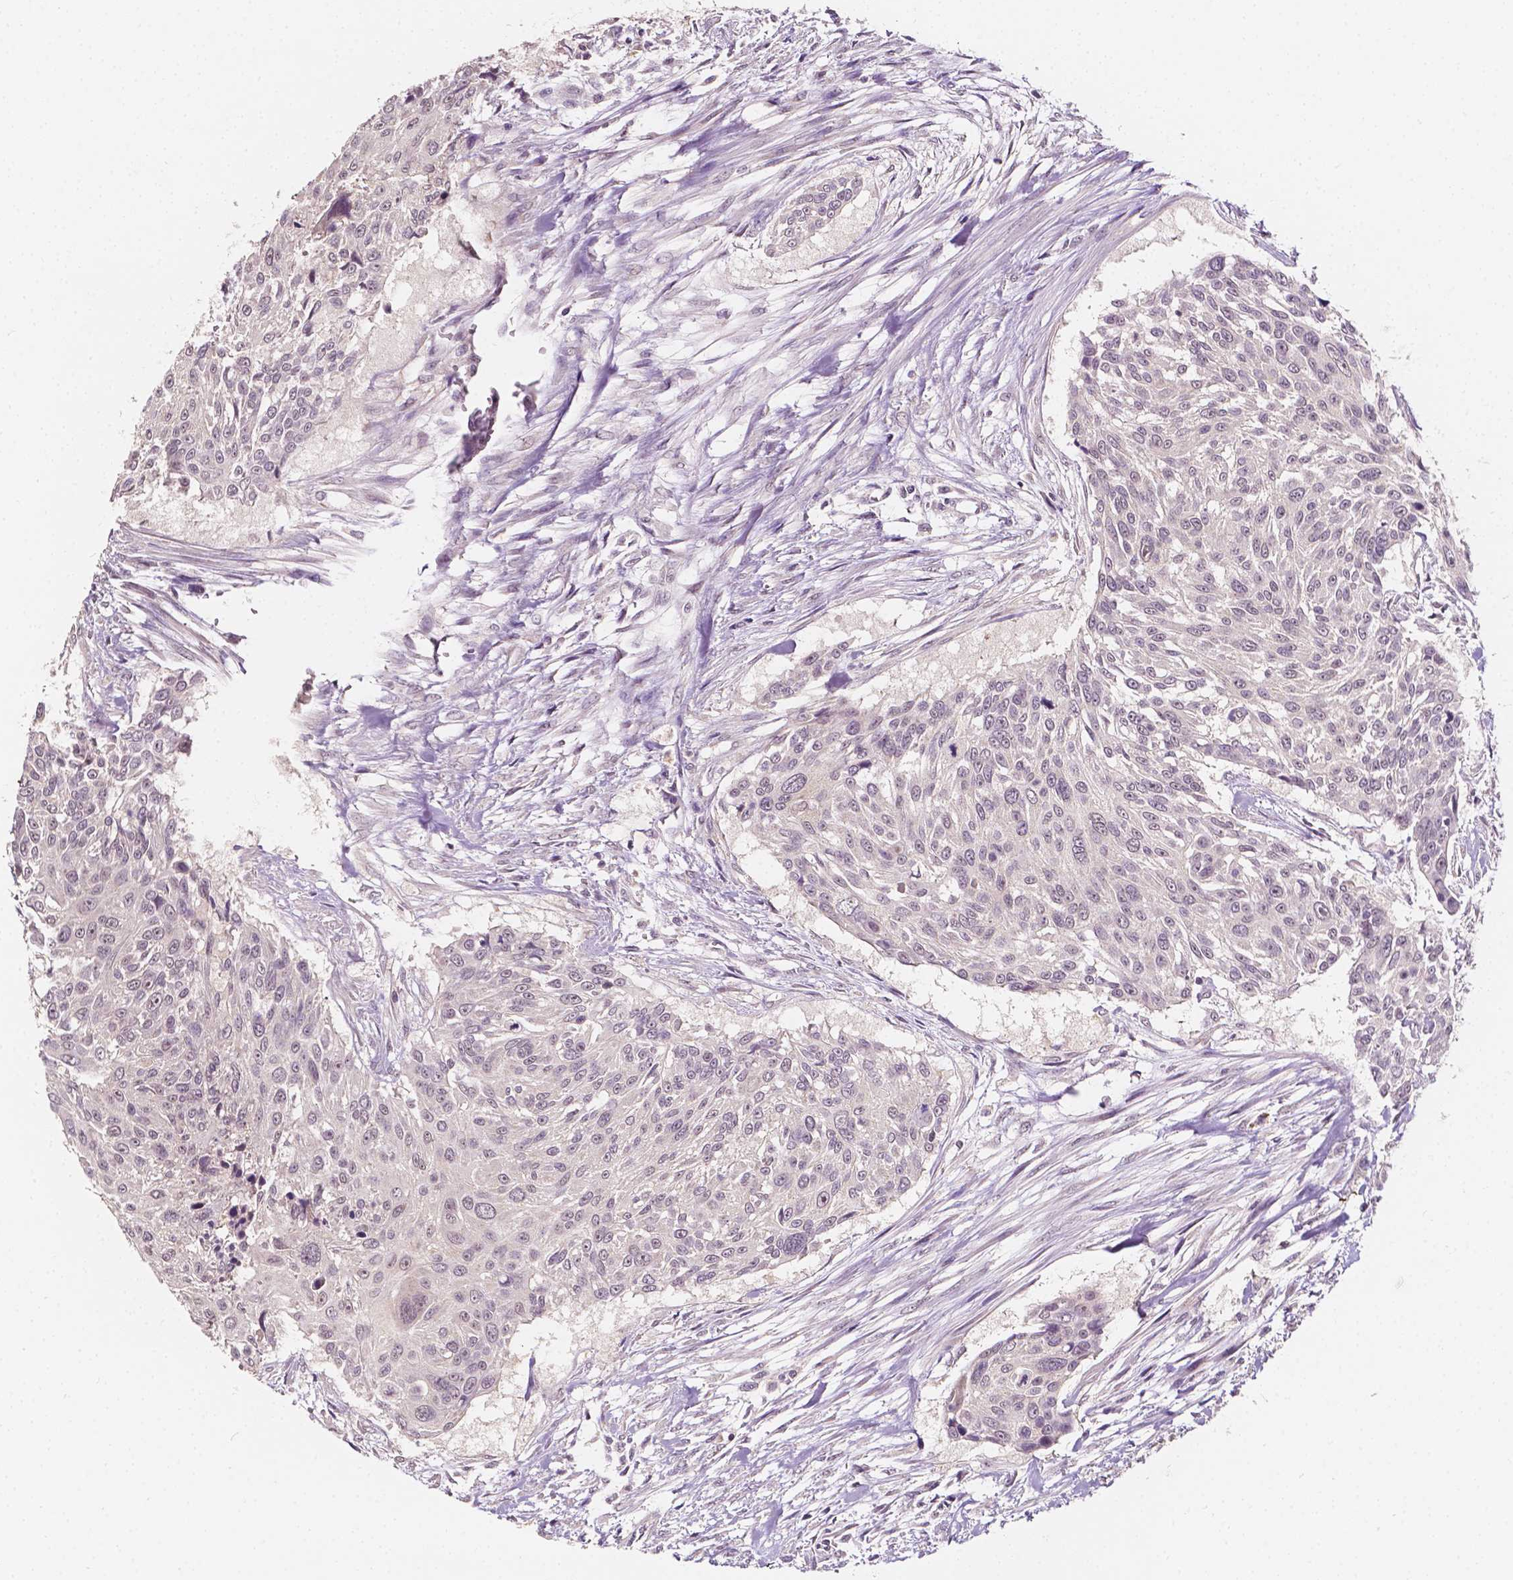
{"staining": {"intensity": "negative", "quantity": "none", "location": "none"}, "tissue": "urothelial cancer", "cell_type": "Tumor cells", "image_type": "cancer", "snomed": [{"axis": "morphology", "description": "Urothelial carcinoma, NOS"}, {"axis": "topography", "description": "Urinary bladder"}], "caption": "Protein analysis of urothelial cancer displays no significant staining in tumor cells.", "gene": "SIRT2", "patient": {"sex": "male", "age": 55}}